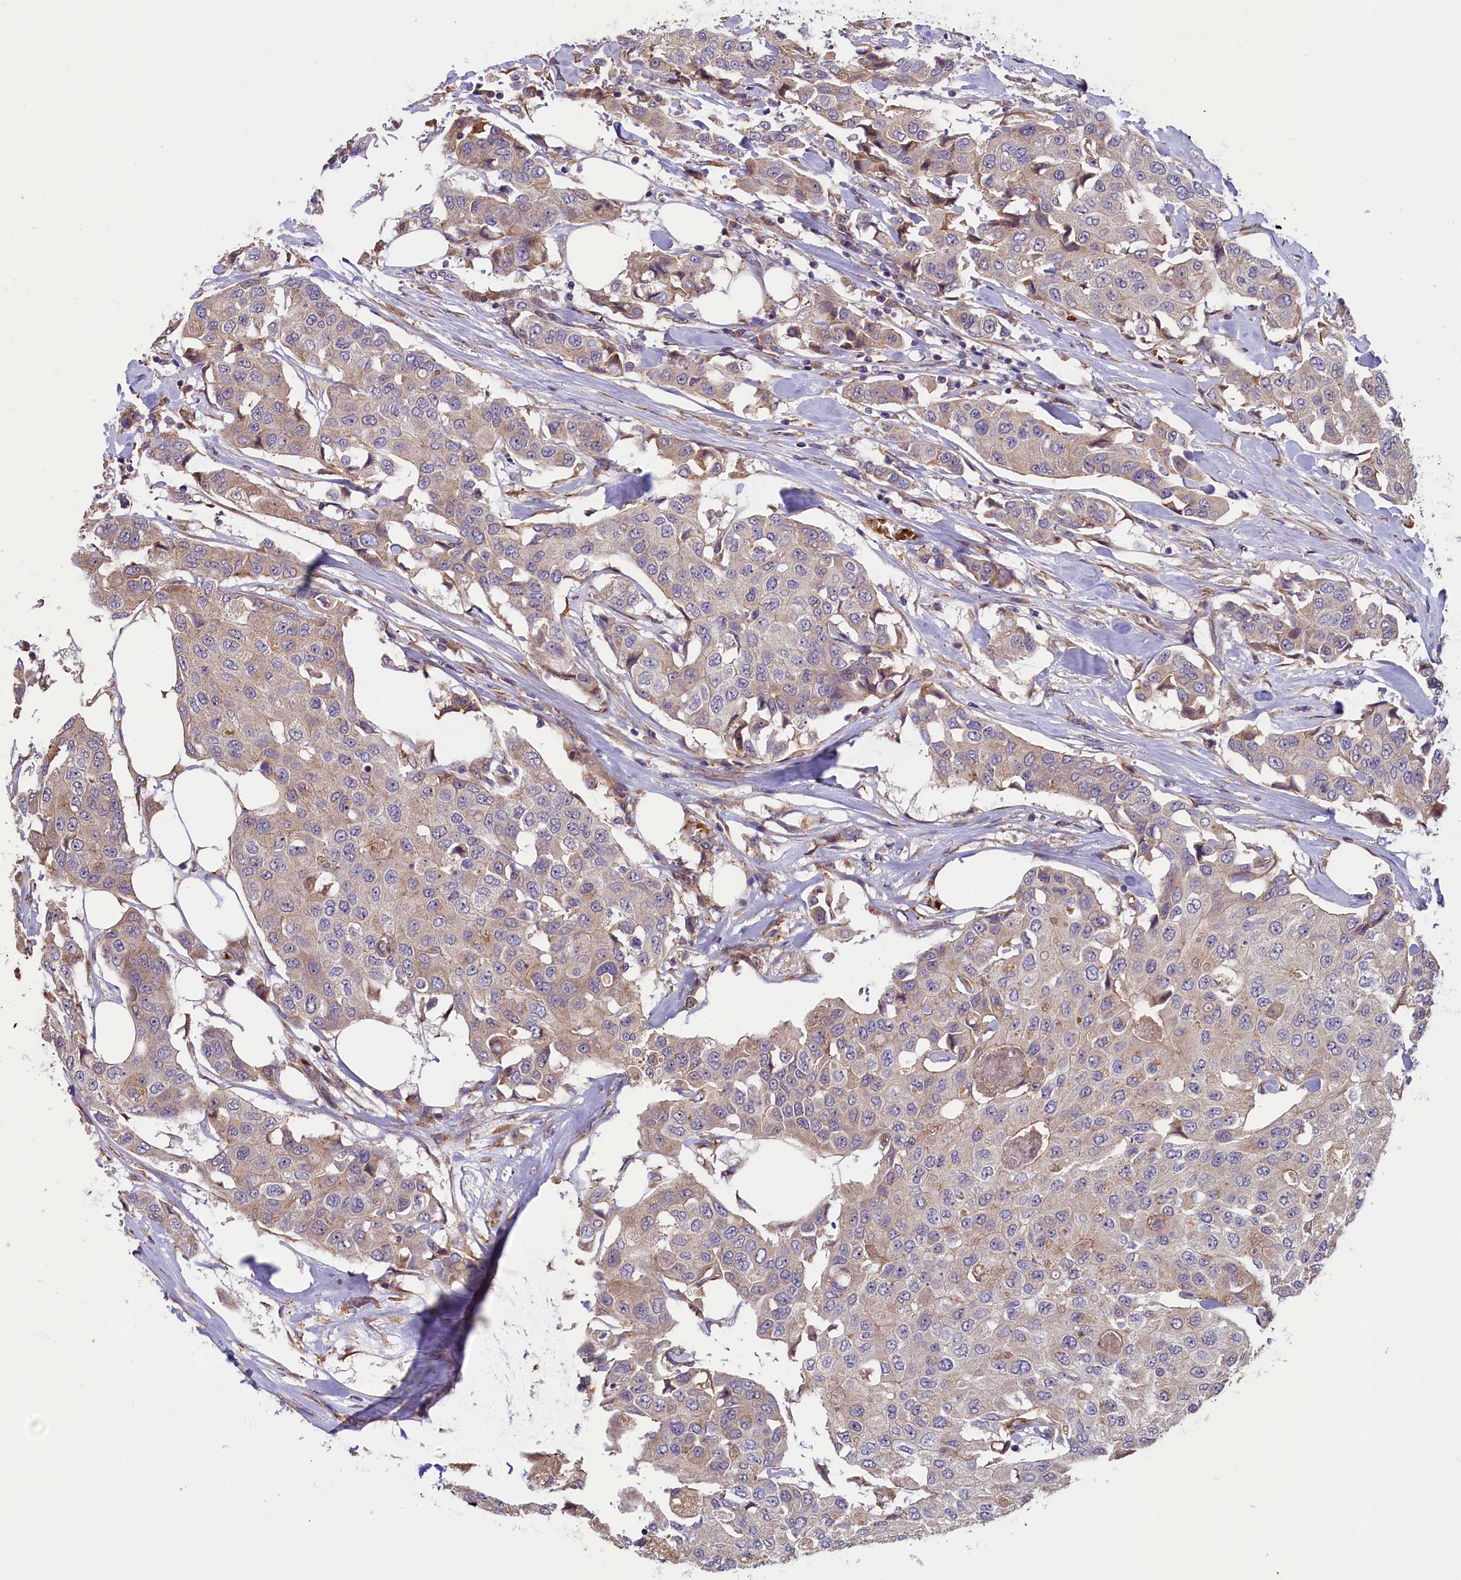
{"staining": {"intensity": "weak", "quantity": "25%-75%", "location": "cytoplasmic/membranous"}, "tissue": "breast cancer", "cell_type": "Tumor cells", "image_type": "cancer", "snomed": [{"axis": "morphology", "description": "Duct carcinoma"}, {"axis": "topography", "description": "Breast"}], "caption": "Breast infiltrating ductal carcinoma stained with immunohistochemistry (IHC) exhibits weak cytoplasmic/membranous expression in about 25%-75% of tumor cells.", "gene": "CCDC9B", "patient": {"sex": "female", "age": 80}}